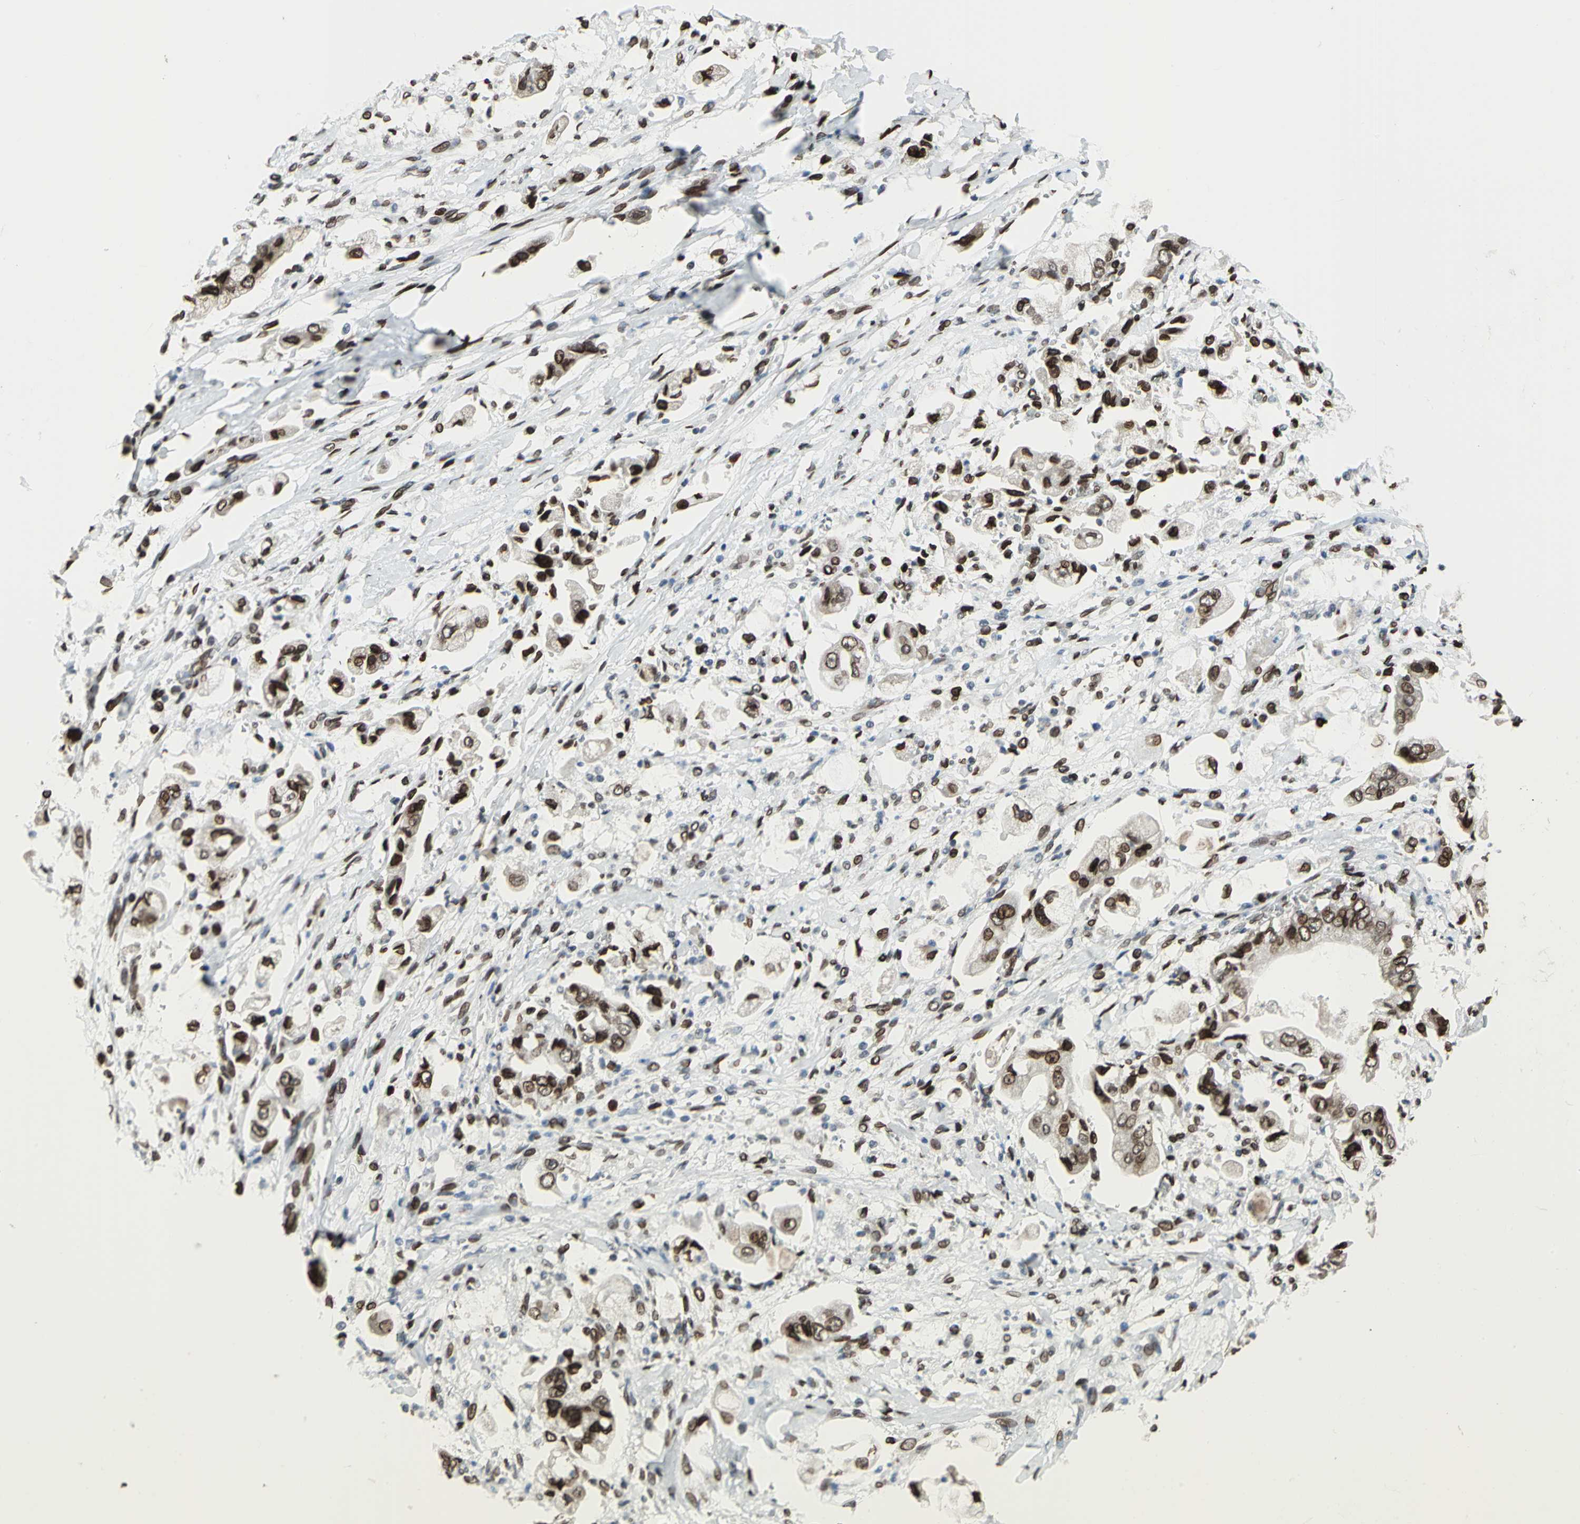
{"staining": {"intensity": "strong", "quantity": ">75%", "location": "cytoplasmic/membranous,nuclear"}, "tissue": "stomach cancer", "cell_type": "Tumor cells", "image_type": "cancer", "snomed": [{"axis": "morphology", "description": "Adenocarcinoma, NOS"}, {"axis": "topography", "description": "Stomach"}], "caption": "Brown immunohistochemical staining in stomach adenocarcinoma exhibits strong cytoplasmic/membranous and nuclear positivity in approximately >75% of tumor cells.", "gene": "ISY1", "patient": {"sex": "male", "age": 62}}